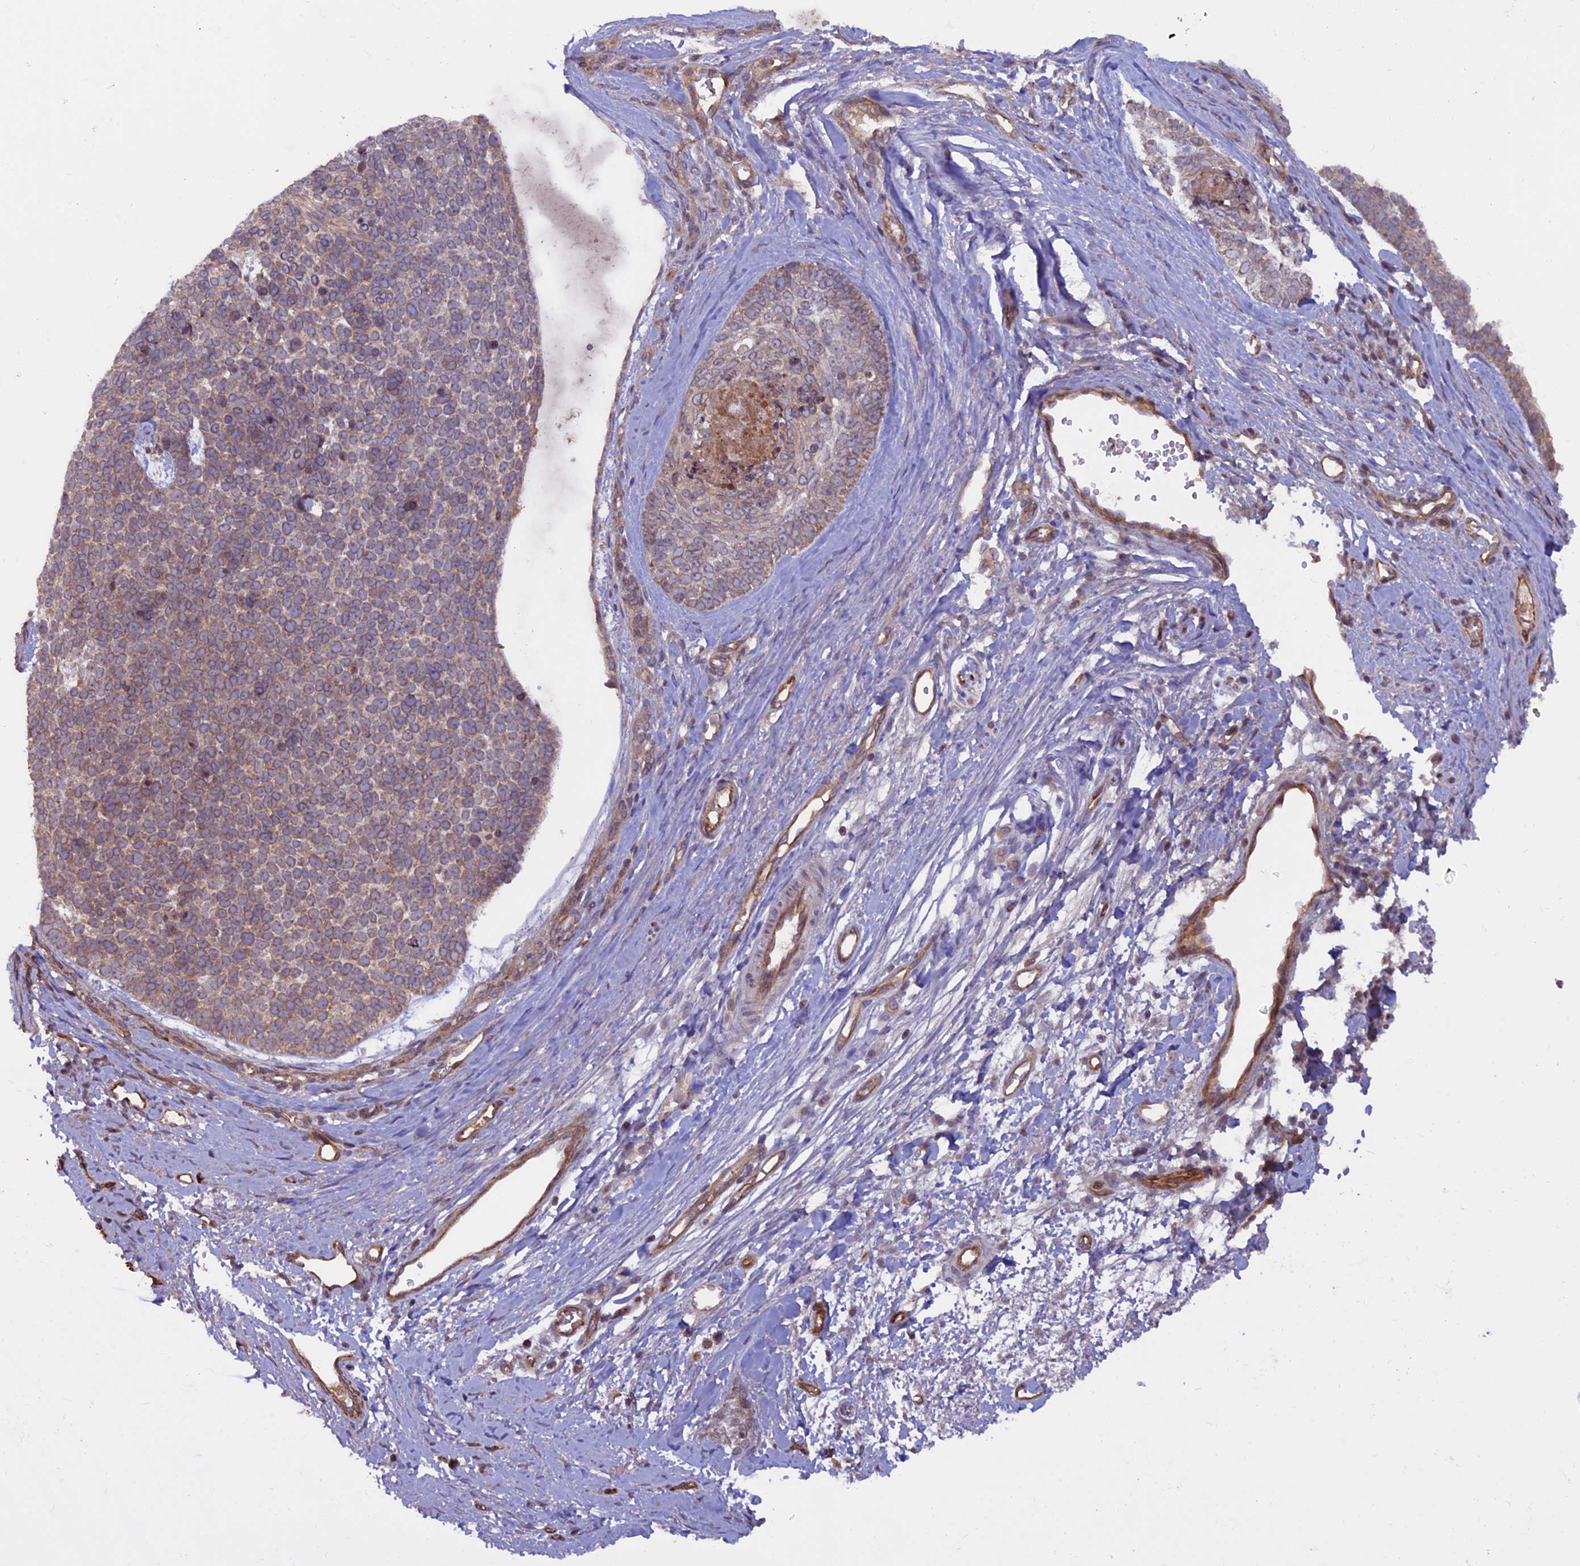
{"staining": {"intensity": "moderate", "quantity": "25%-75%", "location": "cytoplasmic/membranous"}, "tissue": "skin cancer", "cell_type": "Tumor cells", "image_type": "cancer", "snomed": [{"axis": "morphology", "description": "Basal cell carcinoma"}, {"axis": "topography", "description": "Skin"}], "caption": "Immunohistochemical staining of basal cell carcinoma (skin) exhibits moderate cytoplasmic/membranous protein positivity in approximately 25%-75% of tumor cells. (DAB = brown stain, brightfield microscopy at high magnification).", "gene": "CCDC125", "patient": {"sex": "female", "age": 81}}